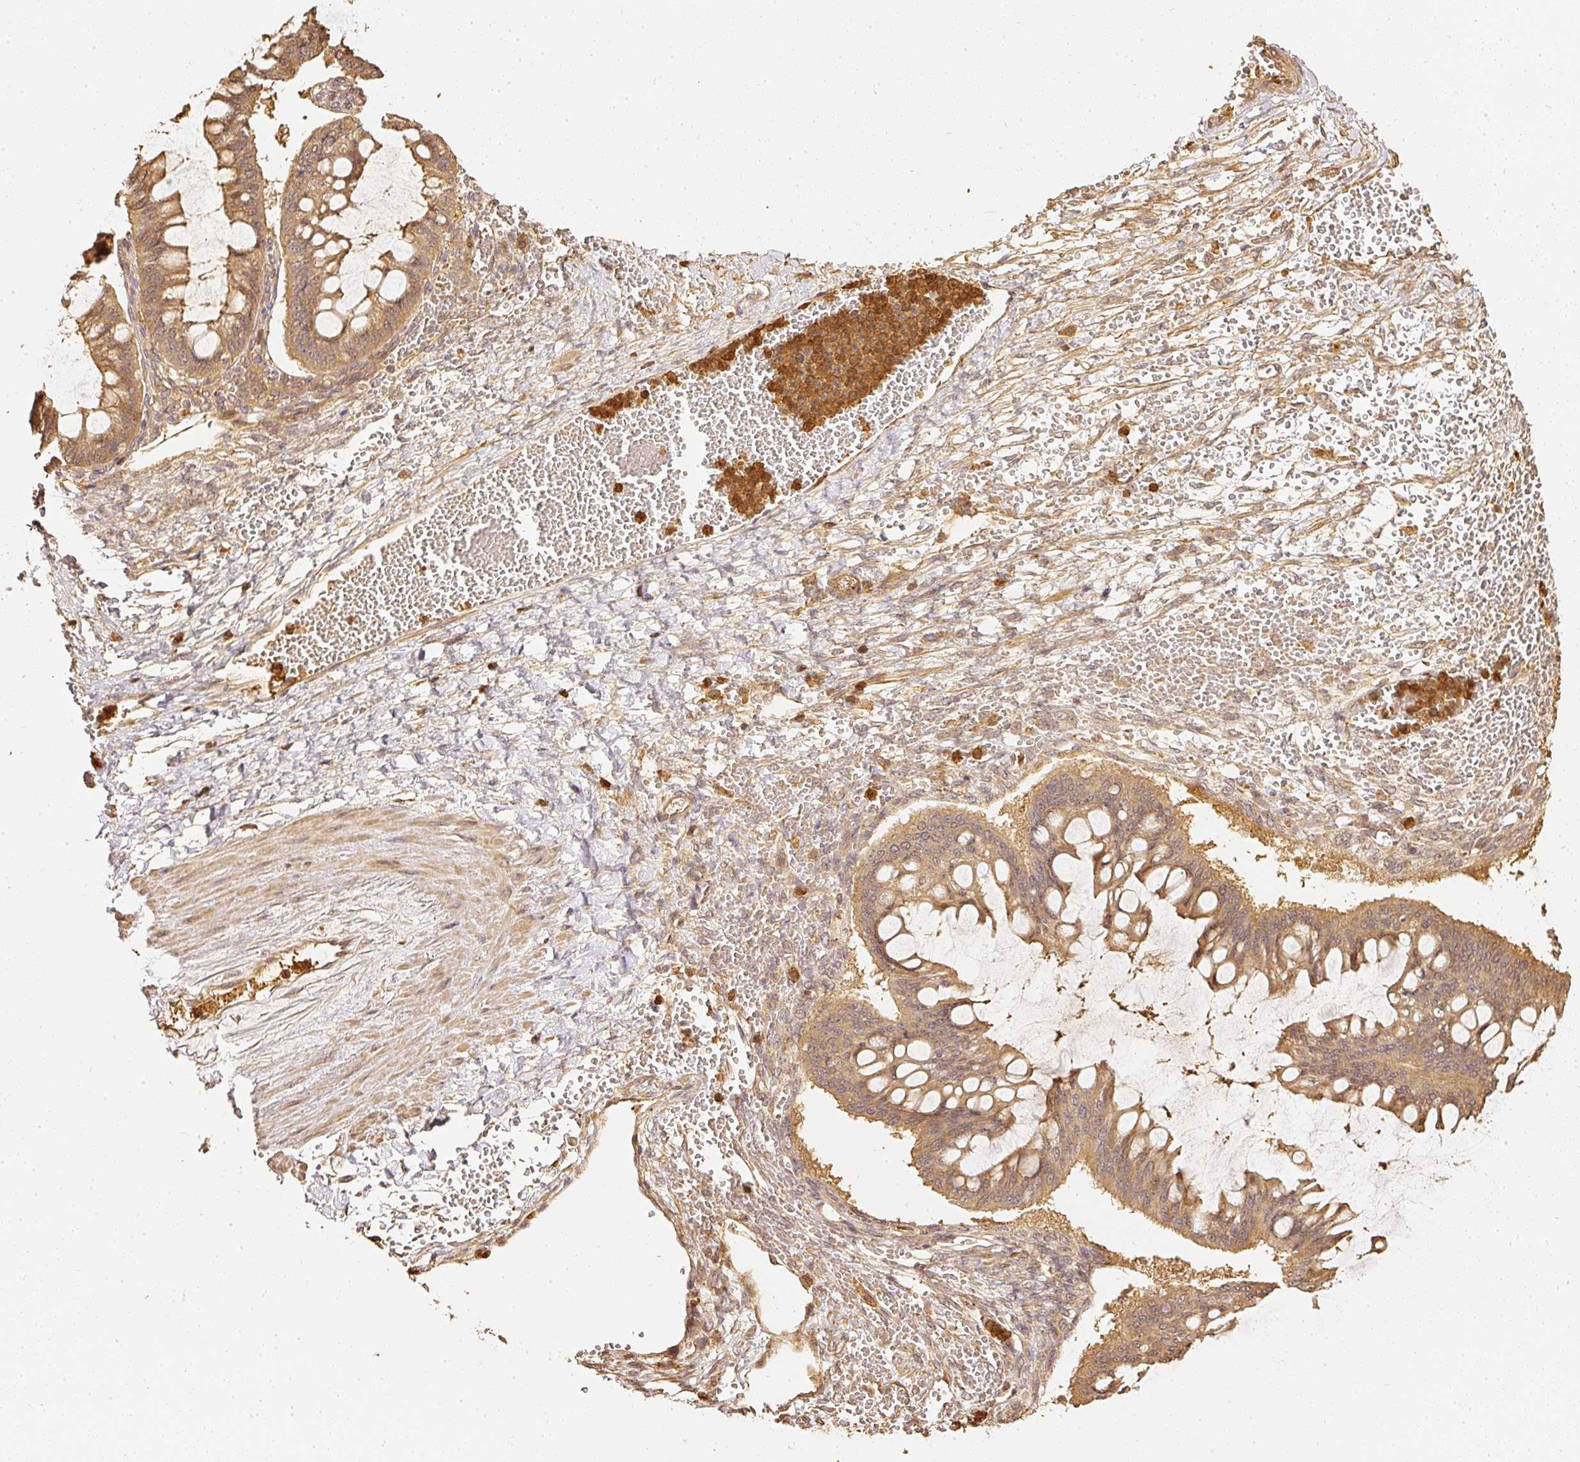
{"staining": {"intensity": "moderate", "quantity": ">75%", "location": "cytoplasmic/membranous"}, "tissue": "ovarian cancer", "cell_type": "Tumor cells", "image_type": "cancer", "snomed": [{"axis": "morphology", "description": "Cystadenocarcinoma, mucinous, NOS"}, {"axis": "topography", "description": "Ovary"}], "caption": "Immunohistochemical staining of ovarian cancer exhibits medium levels of moderate cytoplasmic/membranous expression in approximately >75% of tumor cells. (DAB (3,3'-diaminobenzidine) IHC, brown staining for protein, blue staining for nuclei).", "gene": "PFN1", "patient": {"sex": "female", "age": 73}}